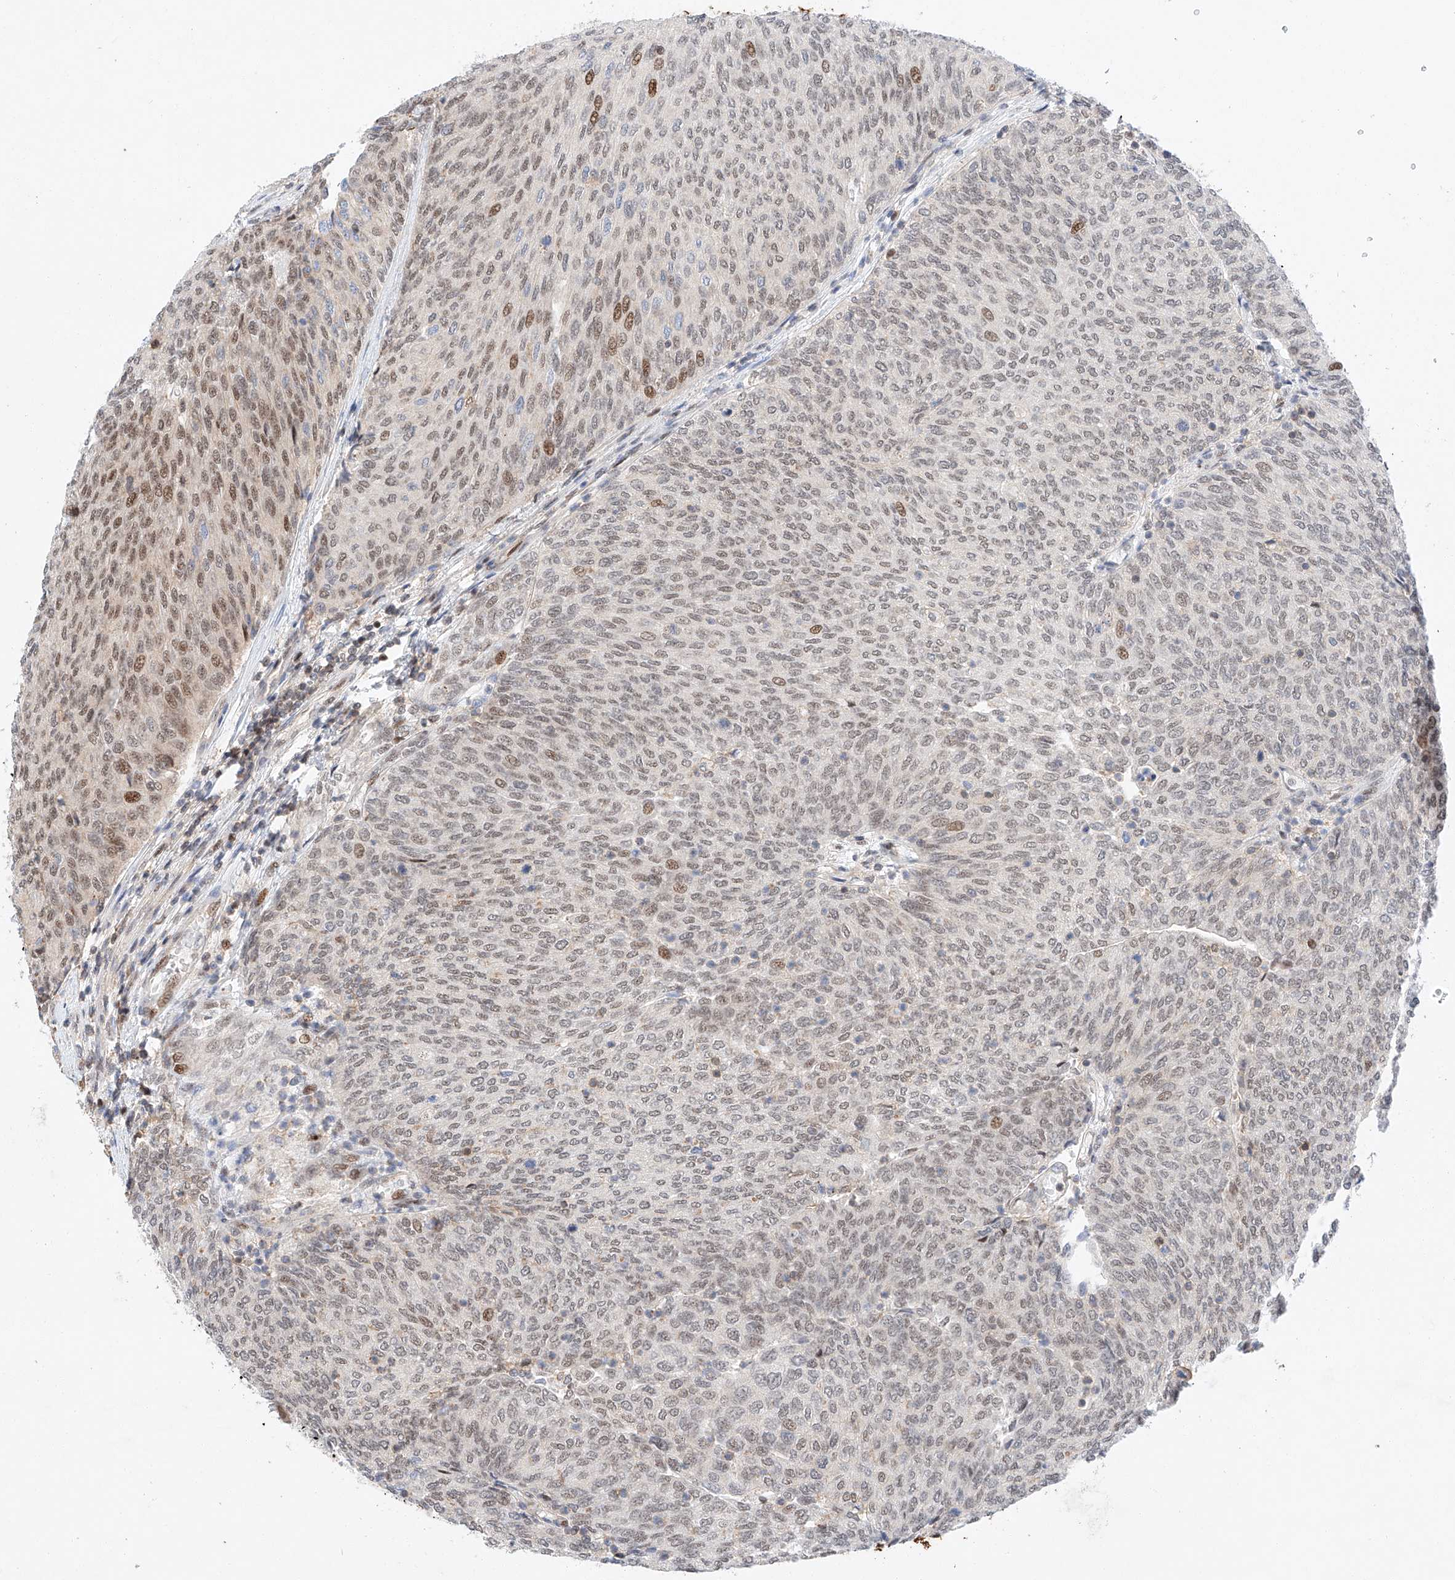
{"staining": {"intensity": "moderate", "quantity": "25%-75%", "location": "nuclear"}, "tissue": "urothelial cancer", "cell_type": "Tumor cells", "image_type": "cancer", "snomed": [{"axis": "morphology", "description": "Urothelial carcinoma, Low grade"}, {"axis": "topography", "description": "Urinary bladder"}], "caption": "A high-resolution photomicrograph shows immunohistochemistry (IHC) staining of urothelial cancer, which shows moderate nuclear positivity in approximately 25%-75% of tumor cells.", "gene": "HDAC9", "patient": {"sex": "female", "age": 79}}